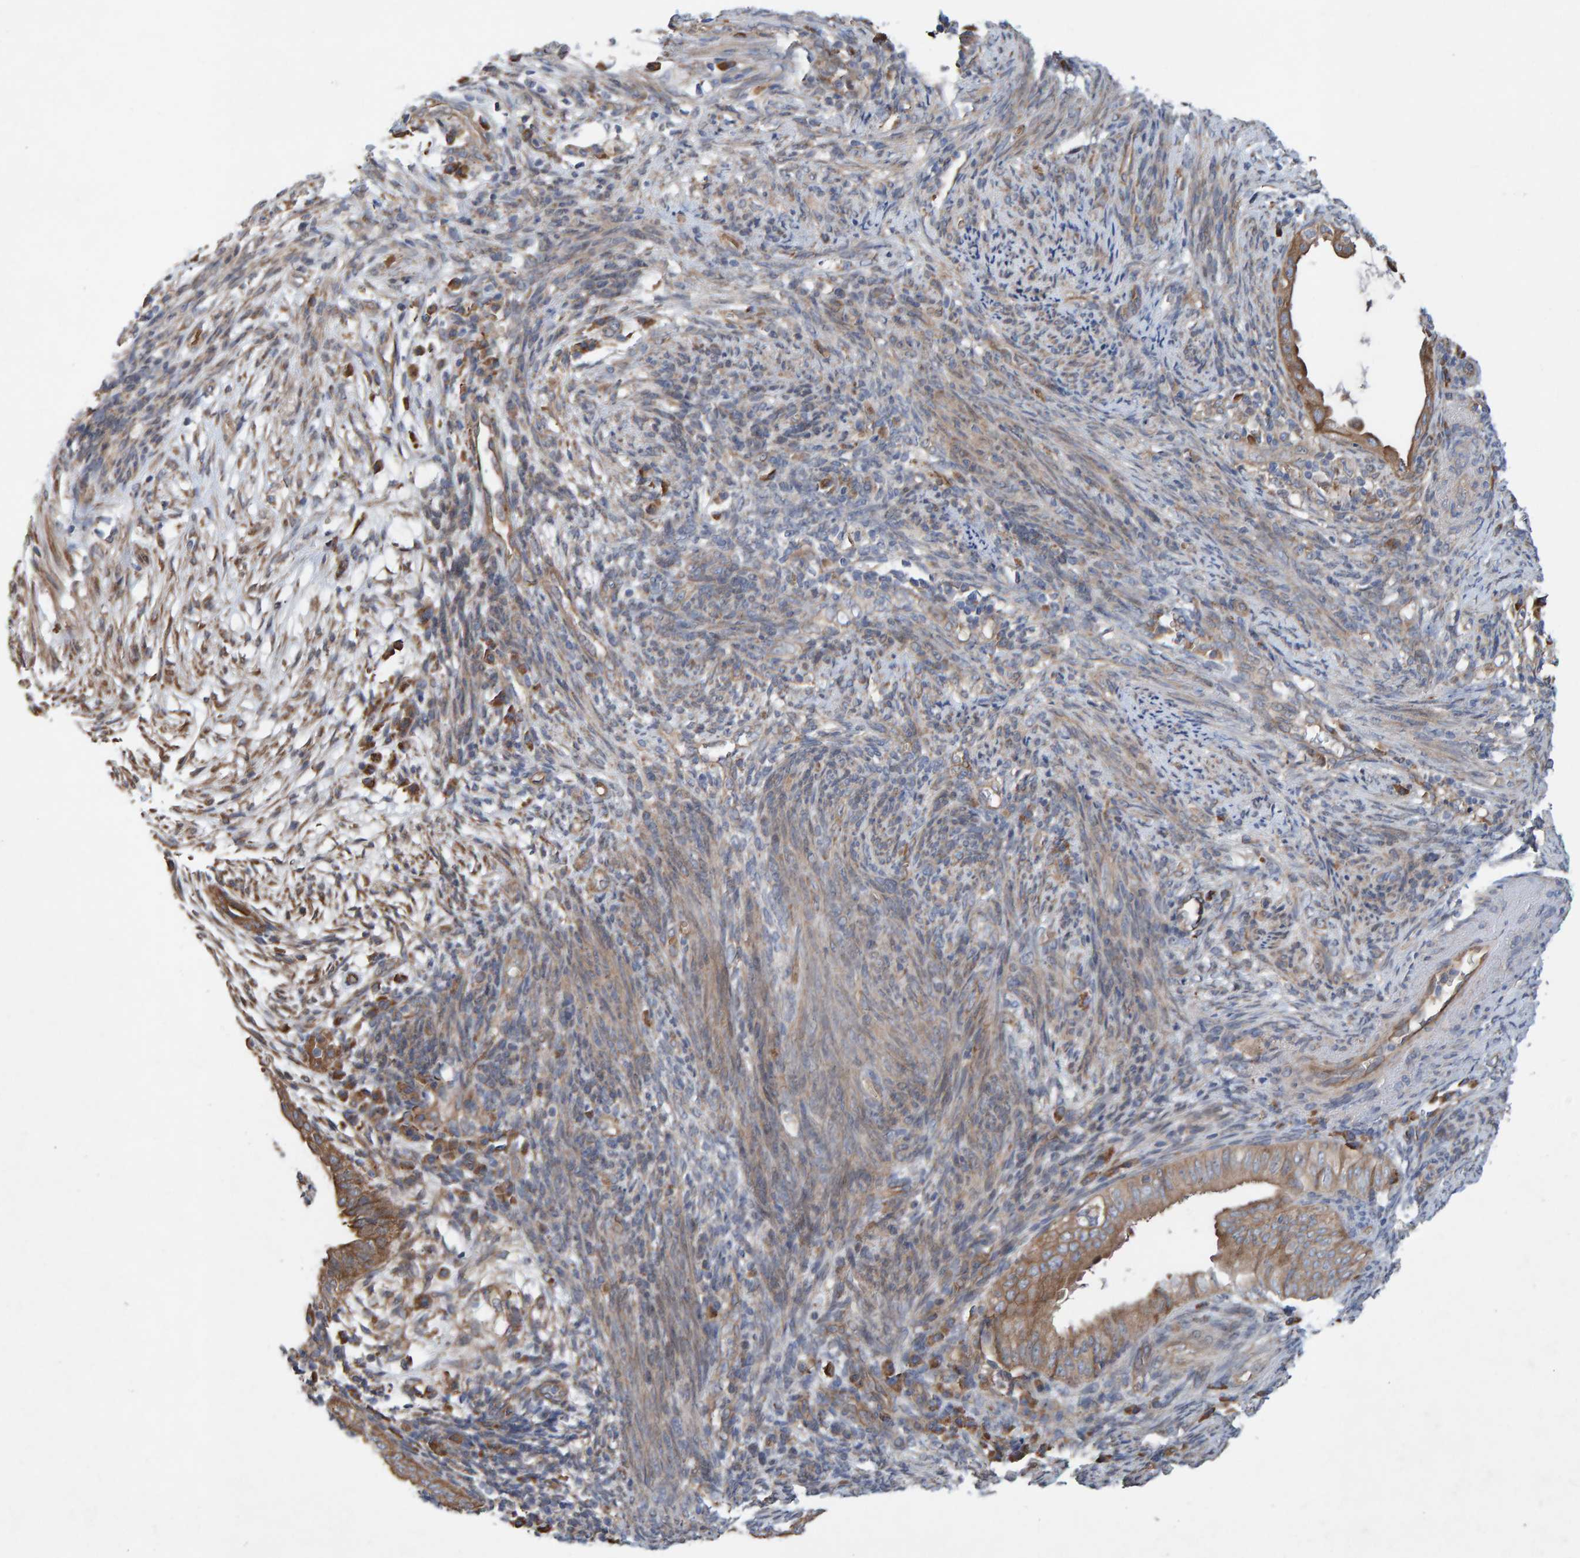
{"staining": {"intensity": "moderate", "quantity": ">75%", "location": "cytoplasmic/membranous"}, "tissue": "endometrial cancer", "cell_type": "Tumor cells", "image_type": "cancer", "snomed": [{"axis": "morphology", "description": "Adenocarcinoma, NOS"}, {"axis": "topography", "description": "Endometrium"}], "caption": "High-power microscopy captured an IHC micrograph of endometrial cancer, revealing moderate cytoplasmic/membranous positivity in about >75% of tumor cells.", "gene": "LRSAM1", "patient": {"sex": "female", "age": 58}}